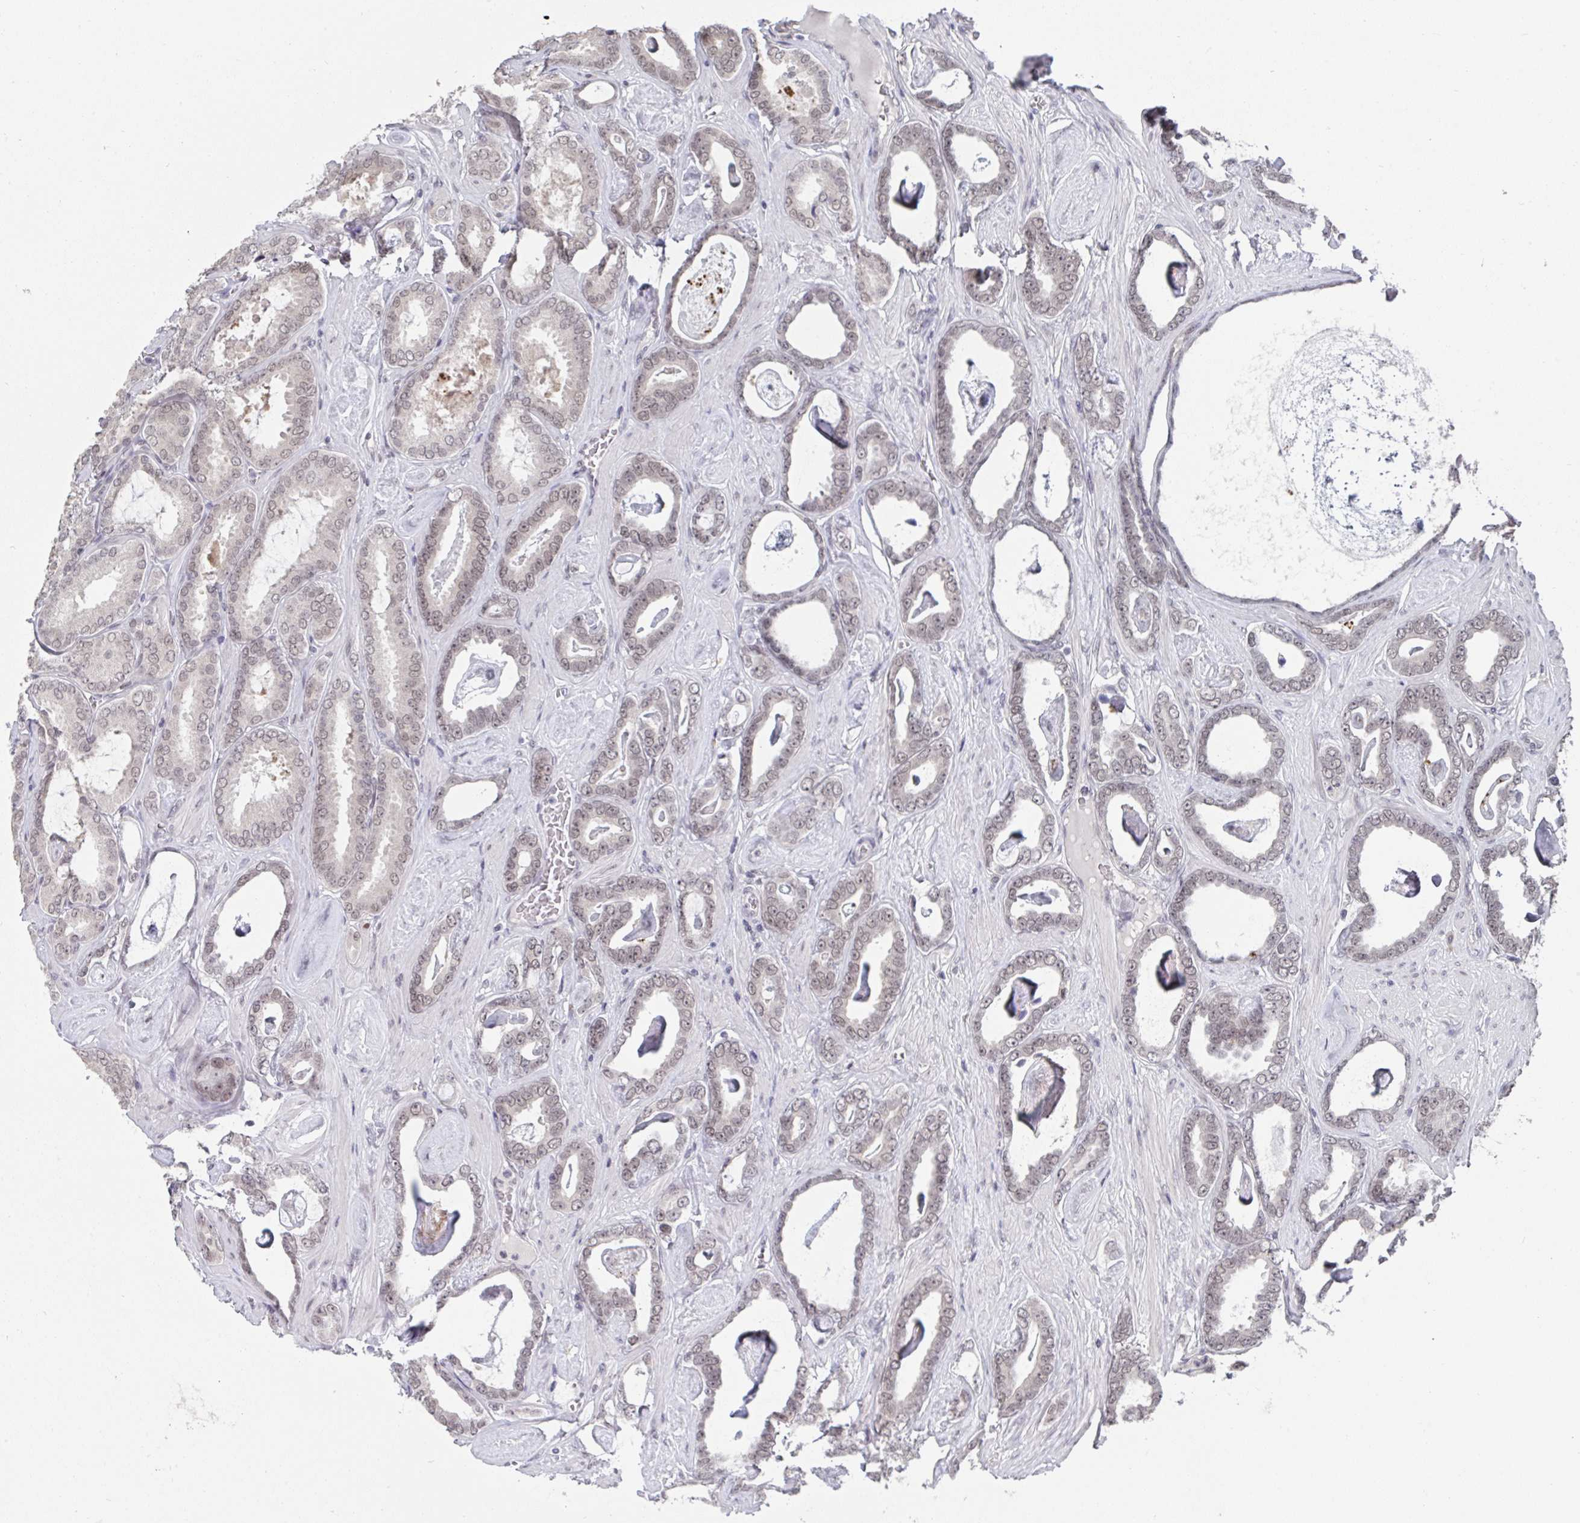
{"staining": {"intensity": "weak", "quantity": ">75%", "location": "nuclear"}, "tissue": "prostate cancer", "cell_type": "Tumor cells", "image_type": "cancer", "snomed": [{"axis": "morphology", "description": "Adenocarcinoma, High grade"}, {"axis": "topography", "description": "Prostate"}], "caption": "IHC histopathology image of prostate cancer (adenocarcinoma (high-grade)) stained for a protein (brown), which shows low levels of weak nuclear positivity in about >75% of tumor cells.", "gene": "JMJD1C", "patient": {"sex": "male", "age": 63}}